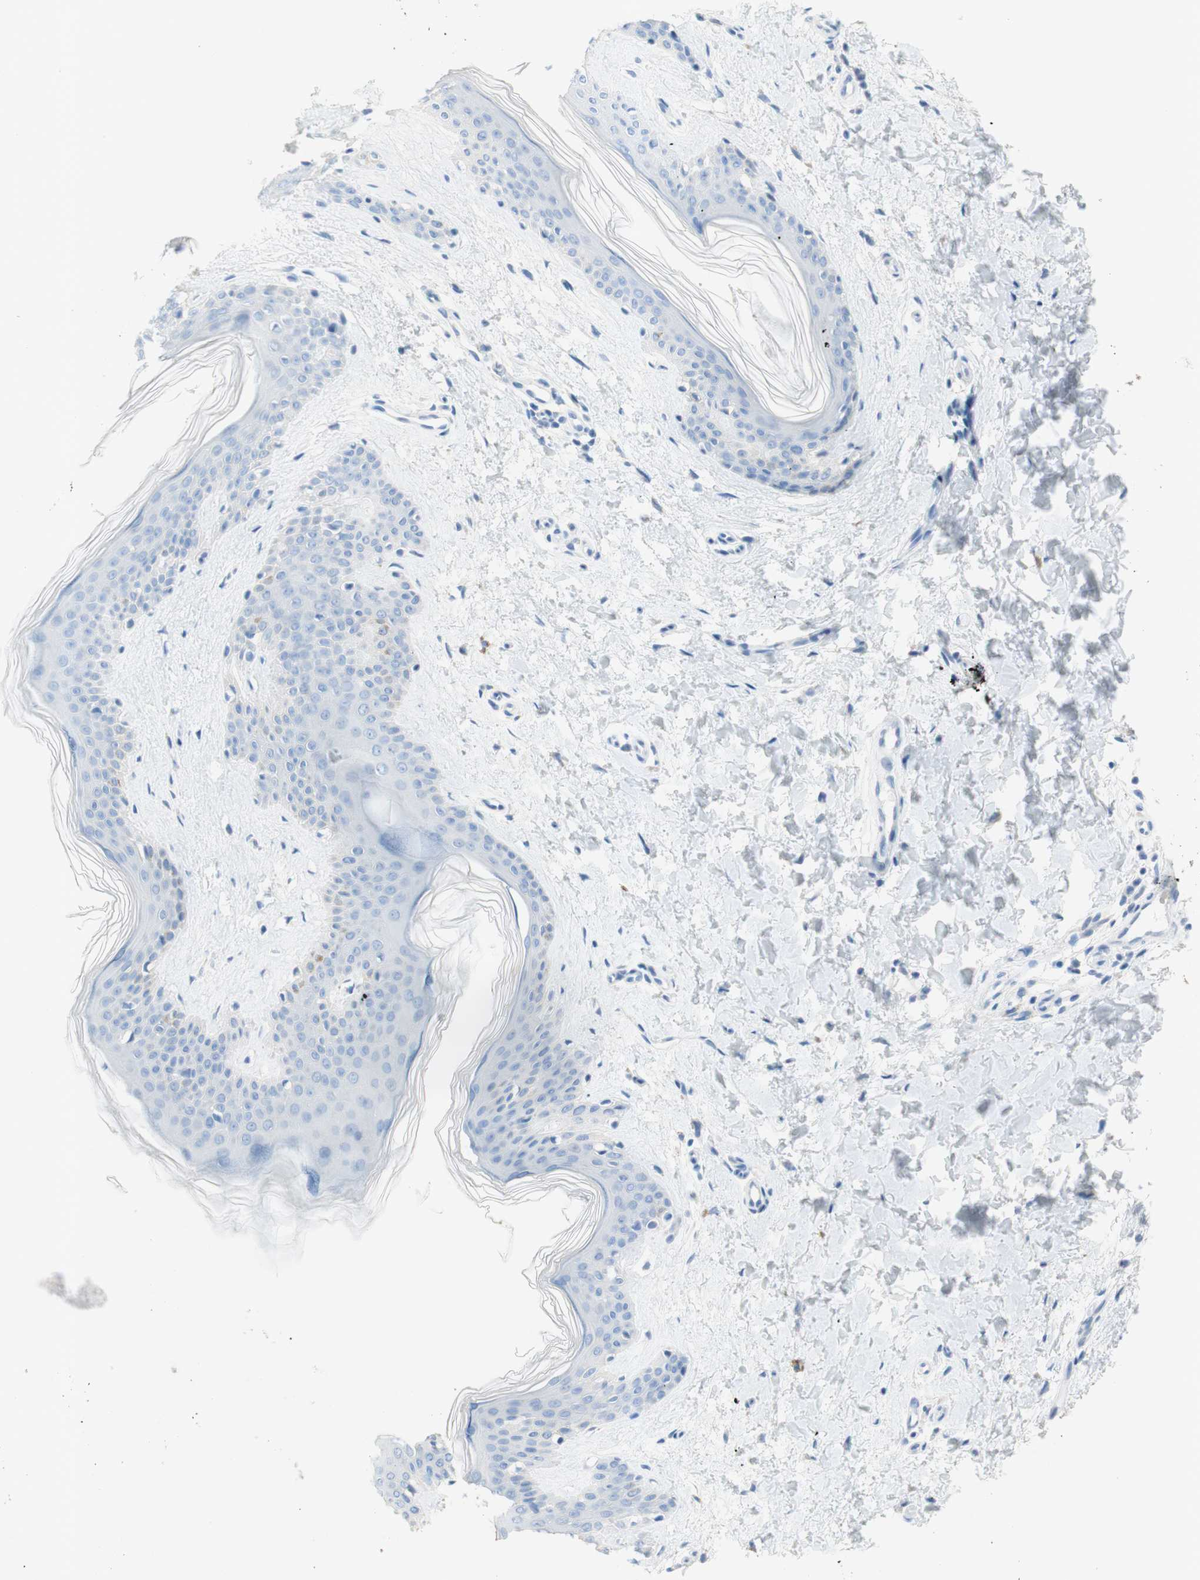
{"staining": {"intensity": "negative", "quantity": "none", "location": "none"}, "tissue": "skin", "cell_type": "Fibroblasts", "image_type": "normal", "snomed": [{"axis": "morphology", "description": "Normal tissue, NOS"}, {"axis": "topography", "description": "Skin"}], "caption": "IHC of normal human skin displays no expression in fibroblasts. The staining is performed using DAB brown chromogen with nuclei counter-stained in using hematoxylin.", "gene": "POLR2J3", "patient": {"sex": "female", "age": 41}}